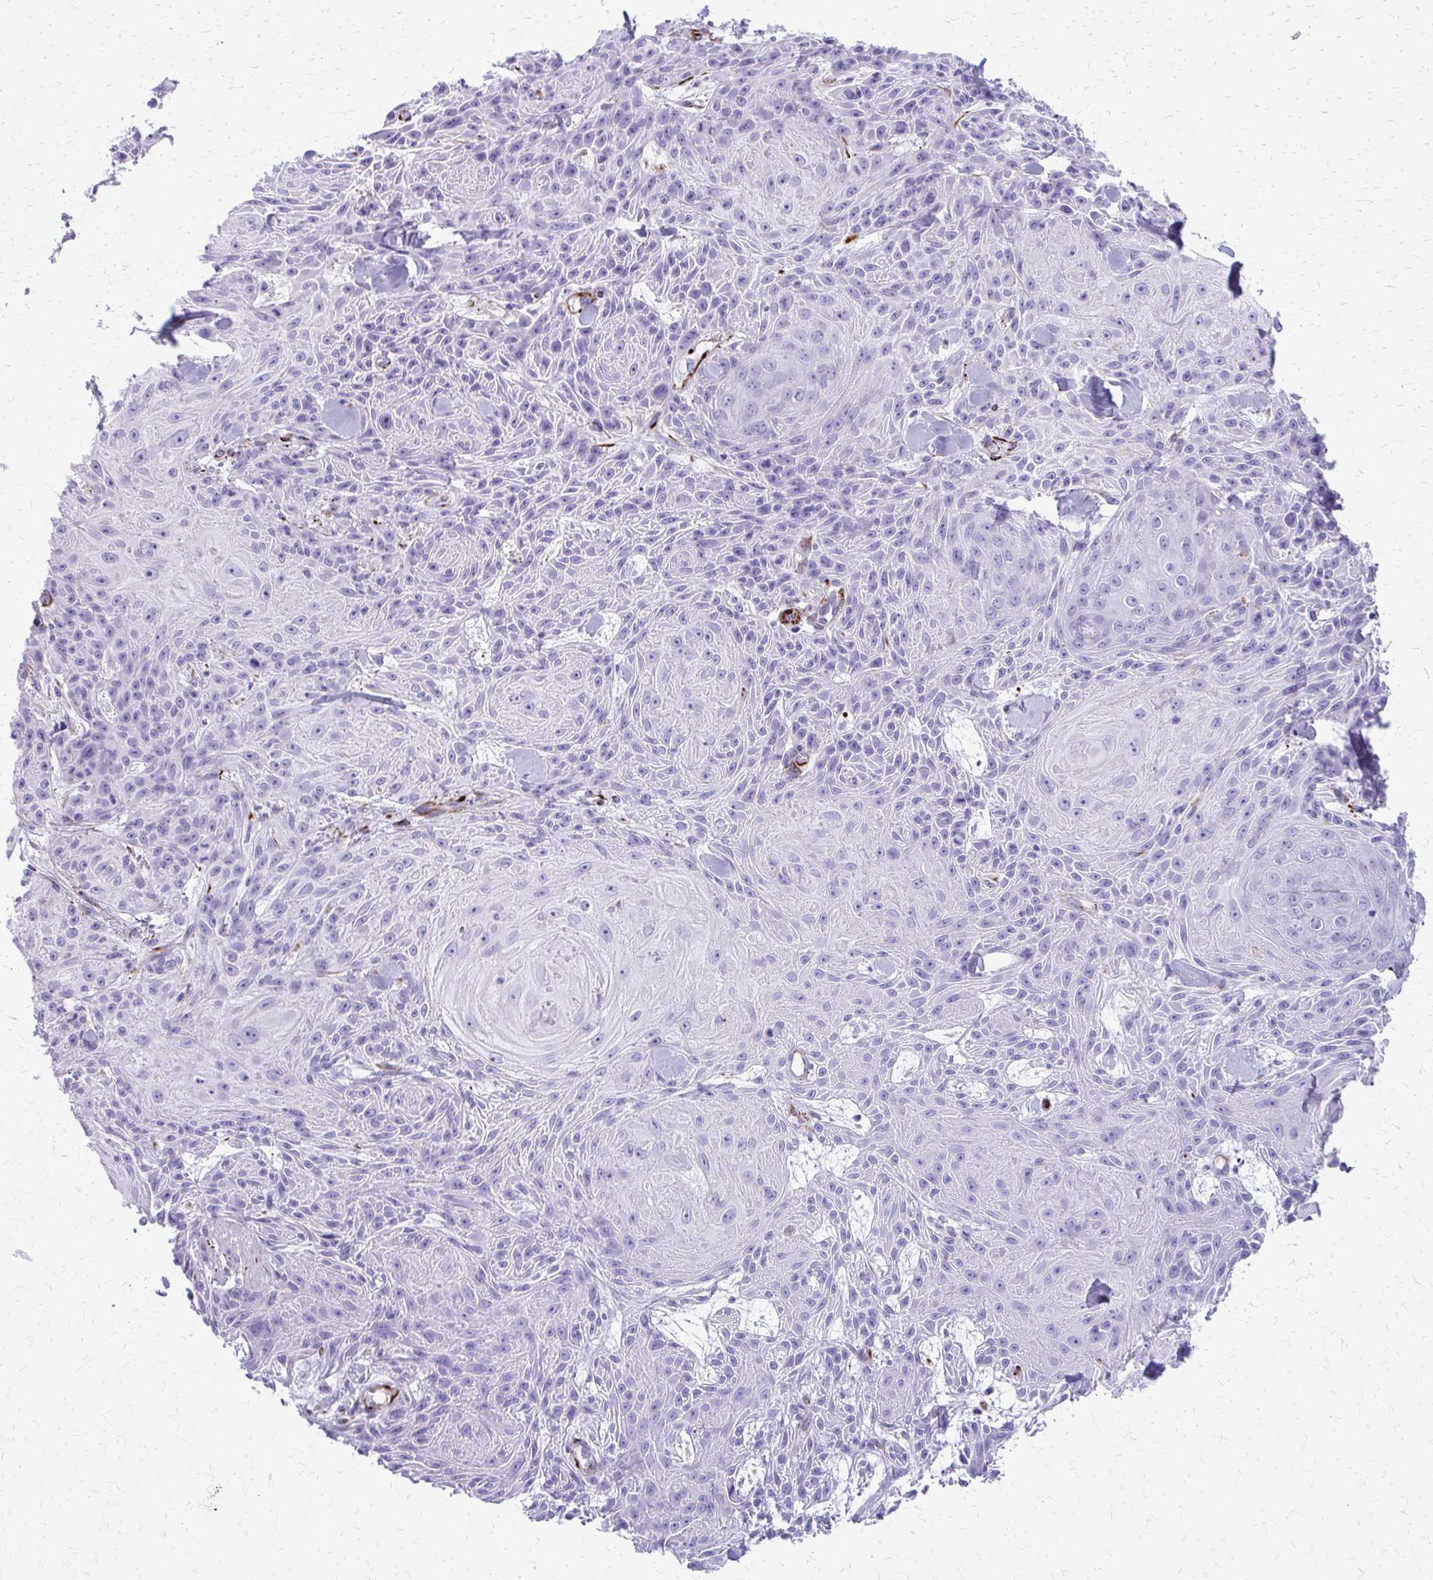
{"staining": {"intensity": "negative", "quantity": "none", "location": "none"}, "tissue": "skin cancer", "cell_type": "Tumor cells", "image_type": "cancer", "snomed": [{"axis": "morphology", "description": "Squamous cell carcinoma, NOS"}, {"axis": "topography", "description": "Skin"}], "caption": "Immunohistochemical staining of human squamous cell carcinoma (skin) exhibits no significant staining in tumor cells.", "gene": "TRIM6", "patient": {"sex": "male", "age": 88}}